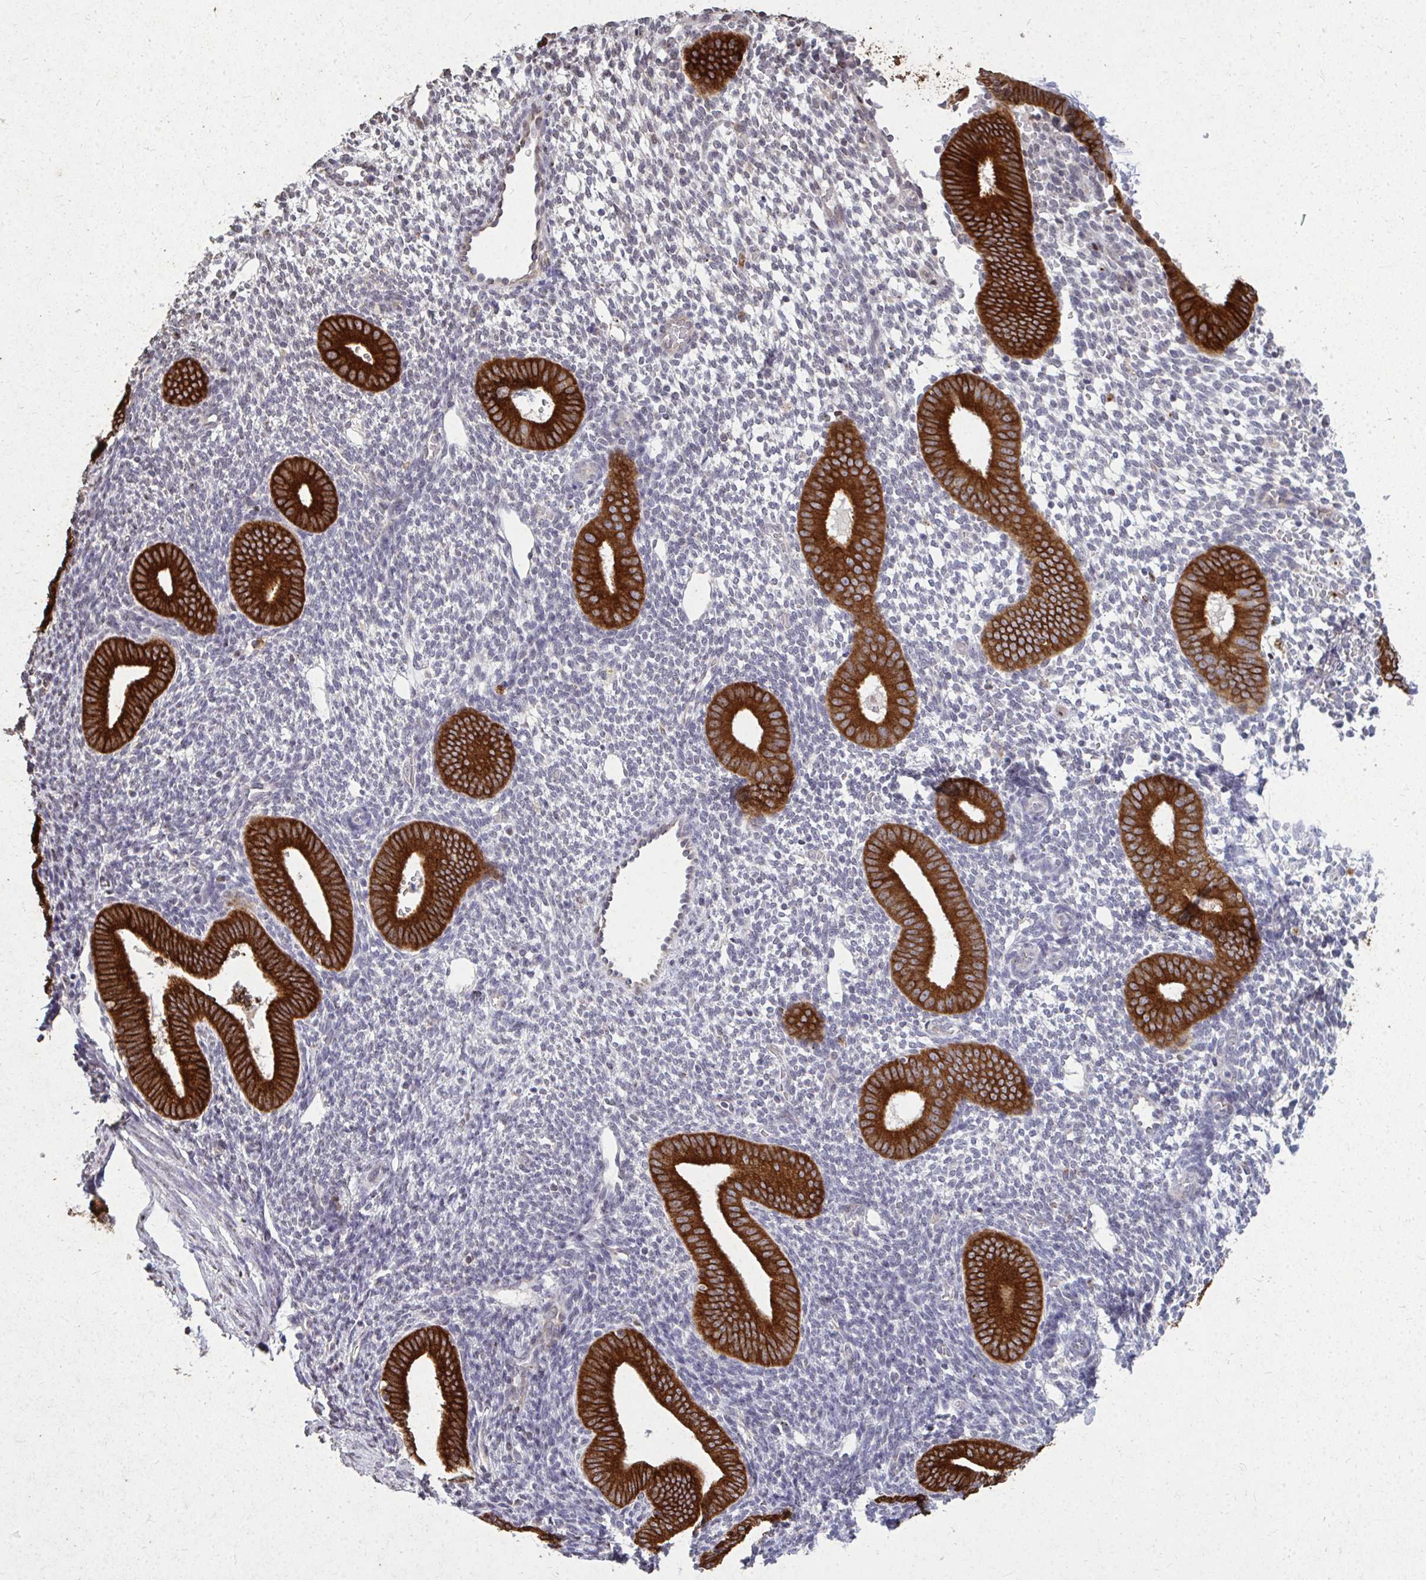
{"staining": {"intensity": "negative", "quantity": "none", "location": "none"}, "tissue": "endometrium", "cell_type": "Cells in endometrial stroma", "image_type": "normal", "snomed": [{"axis": "morphology", "description": "Normal tissue, NOS"}, {"axis": "topography", "description": "Endometrium"}], "caption": "A histopathology image of endometrium stained for a protein shows no brown staining in cells in endometrial stroma. Nuclei are stained in blue.", "gene": "ACSL5", "patient": {"sex": "female", "age": 40}}